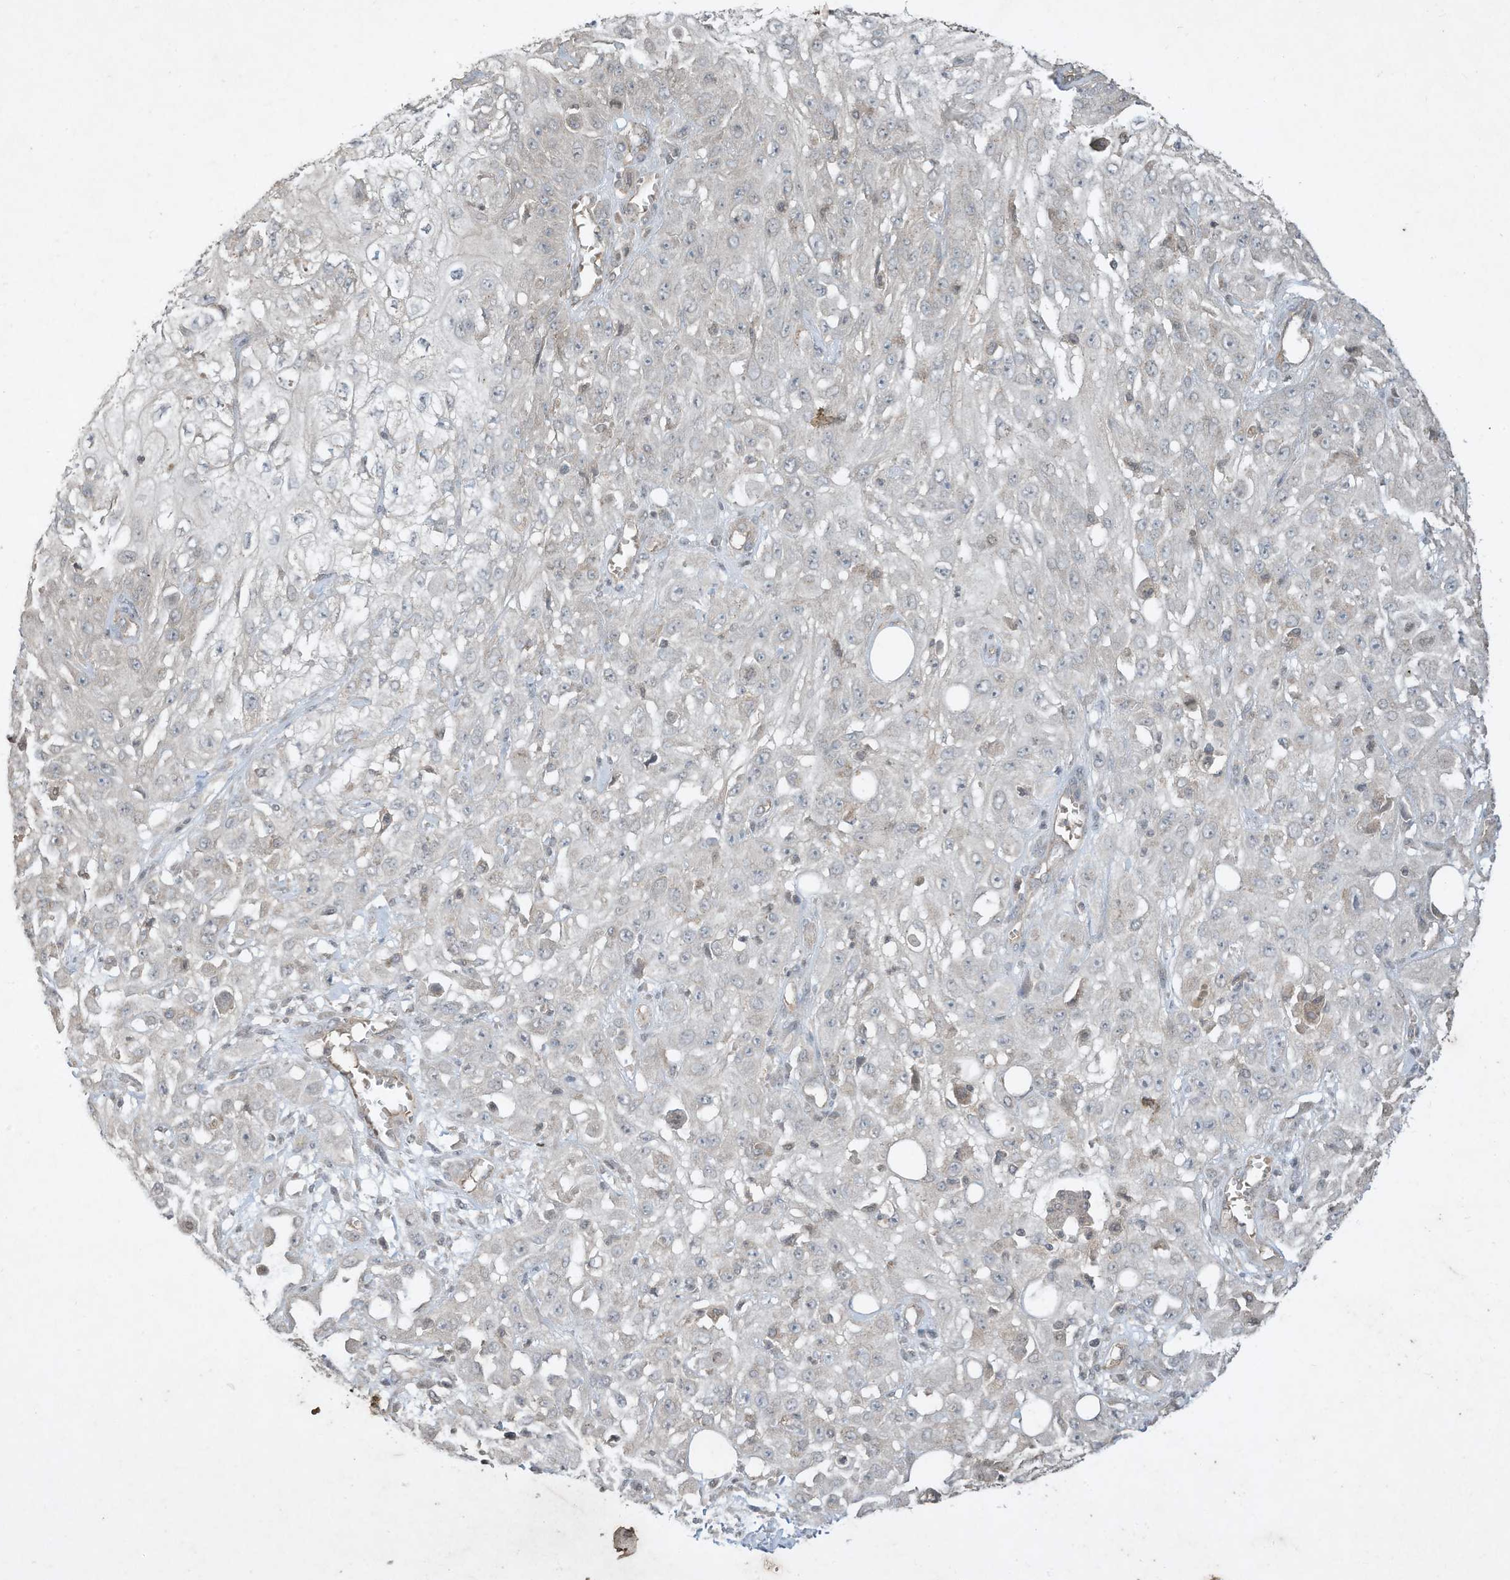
{"staining": {"intensity": "negative", "quantity": "none", "location": "none"}, "tissue": "skin cancer", "cell_type": "Tumor cells", "image_type": "cancer", "snomed": [{"axis": "morphology", "description": "Squamous cell carcinoma, NOS"}, {"axis": "morphology", "description": "Squamous cell carcinoma, metastatic, NOS"}, {"axis": "topography", "description": "Skin"}, {"axis": "topography", "description": "Lymph node"}], "caption": "IHC photomicrograph of human skin cancer (squamous cell carcinoma) stained for a protein (brown), which shows no positivity in tumor cells.", "gene": "MATN2", "patient": {"sex": "male", "age": 75}}